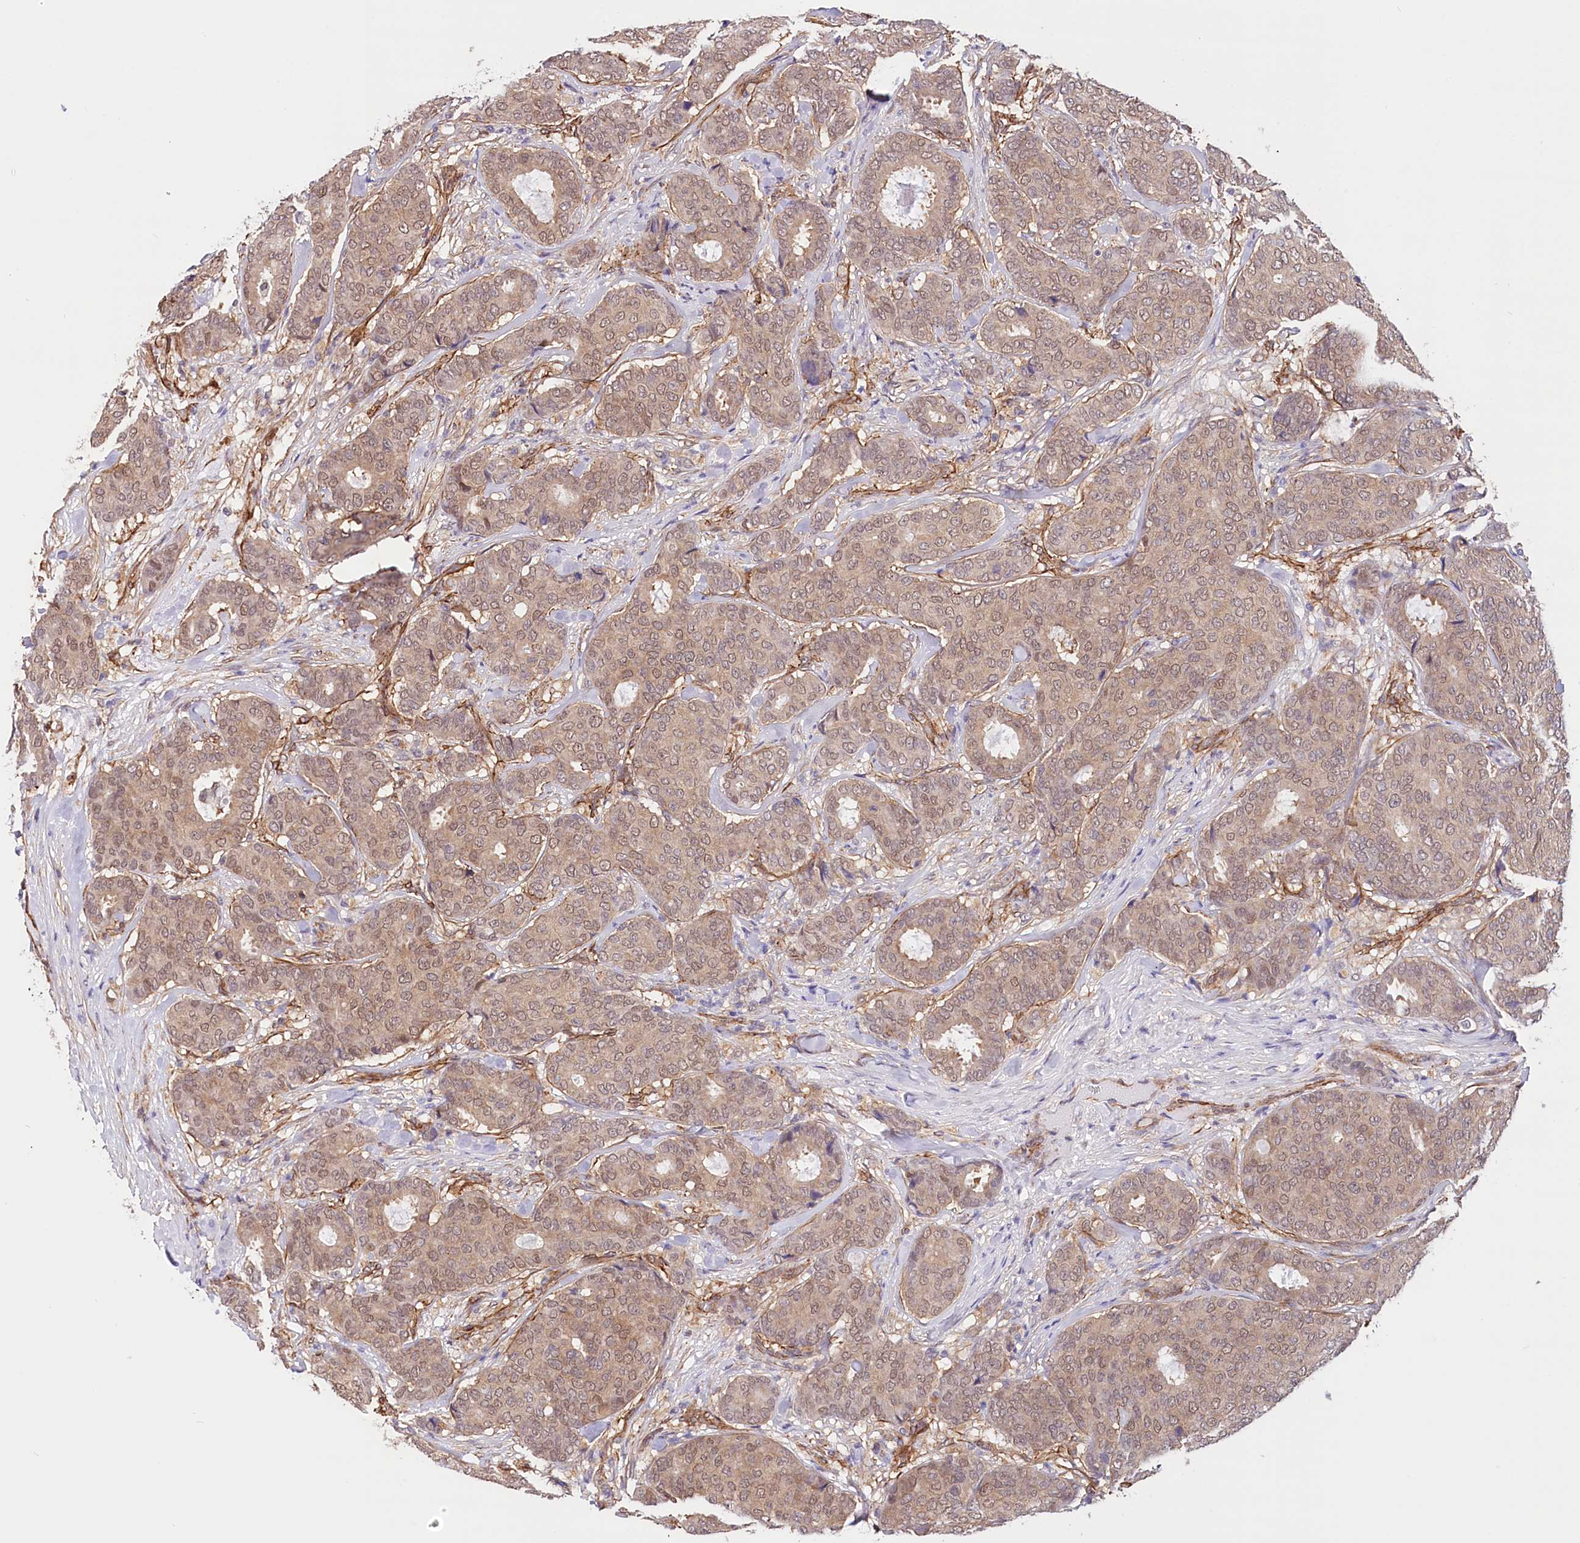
{"staining": {"intensity": "moderate", "quantity": ">75%", "location": "cytoplasmic/membranous,nuclear"}, "tissue": "breast cancer", "cell_type": "Tumor cells", "image_type": "cancer", "snomed": [{"axis": "morphology", "description": "Duct carcinoma"}, {"axis": "topography", "description": "Breast"}], "caption": "Protein staining displays moderate cytoplasmic/membranous and nuclear staining in approximately >75% of tumor cells in breast invasive ductal carcinoma.", "gene": "PPP2R5B", "patient": {"sex": "female", "age": 75}}